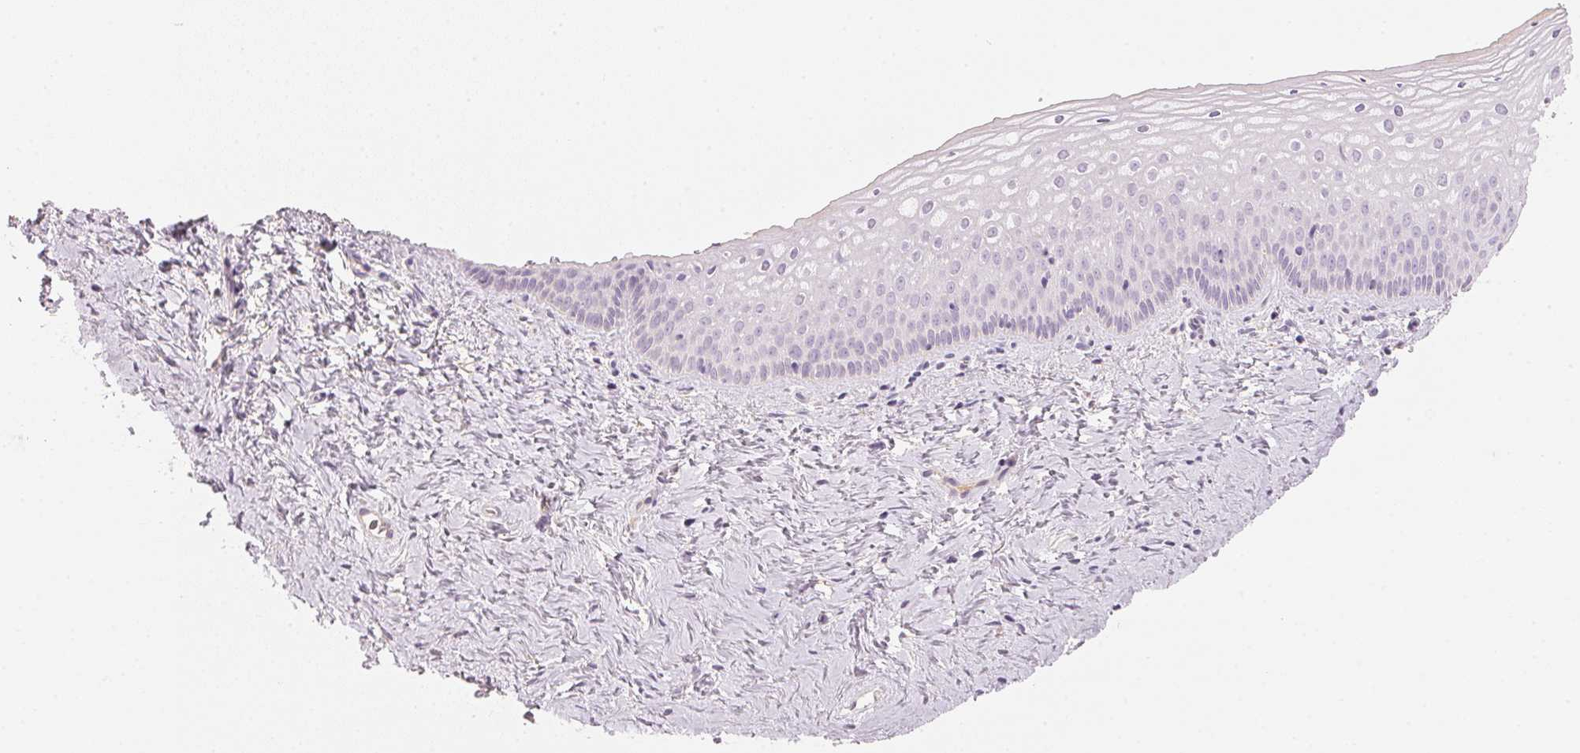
{"staining": {"intensity": "negative", "quantity": "none", "location": "none"}, "tissue": "vagina", "cell_type": "Squamous epithelial cells", "image_type": "normal", "snomed": [{"axis": "morphology", "description": "Normal tissue, NOS"}, {"axis": "topography", "description": "Vagina"}], "caption": "The micrograph demonstrates no staining of squamous epithelial cells in normal vagina.", "gene": "RMDN2", "patient": {"sex": "female", "age": 45}}